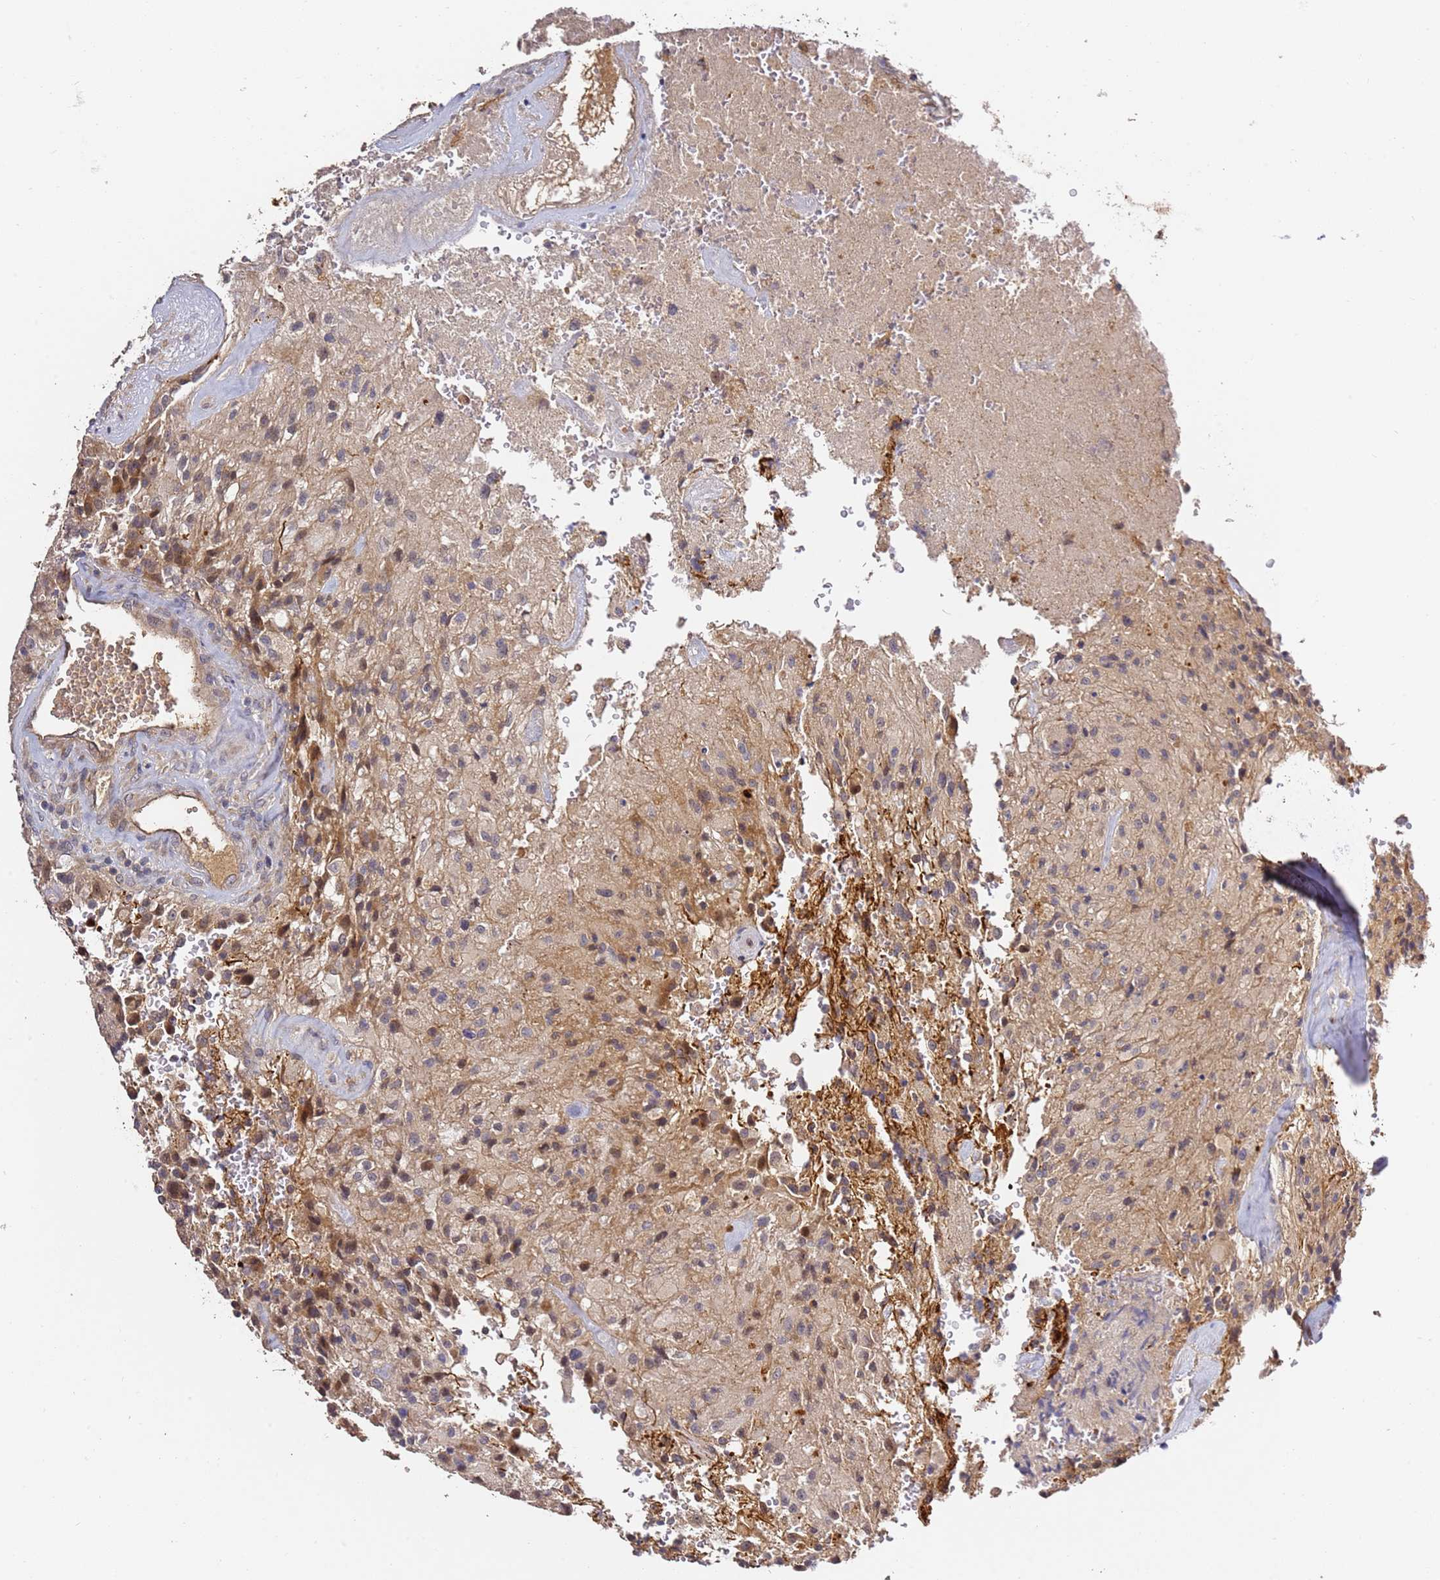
{"staining": {"intensity": "moderate", "quantity": "<25%", "location": "cytoplasmic/membranous"}, "tissue": "glioma", "cell_type": "Tumor cells", "image_type": "cancer", "snomed": [{"axis": "morphology", "description": "Normal tissue, NOS"}, {"axis": "morphology", "description": "Glioma, malignant, High grade"}, {"axis": "topography", "description": "Cerebral cortex"}], "caption": "Tumor cells display moderate cytoplasmic/membranous positivity in approximately <25% of cells in high-grade glioma (malignant).", "gene": "OSBPL2", "patient": {"sex": "male", "age": 56}}